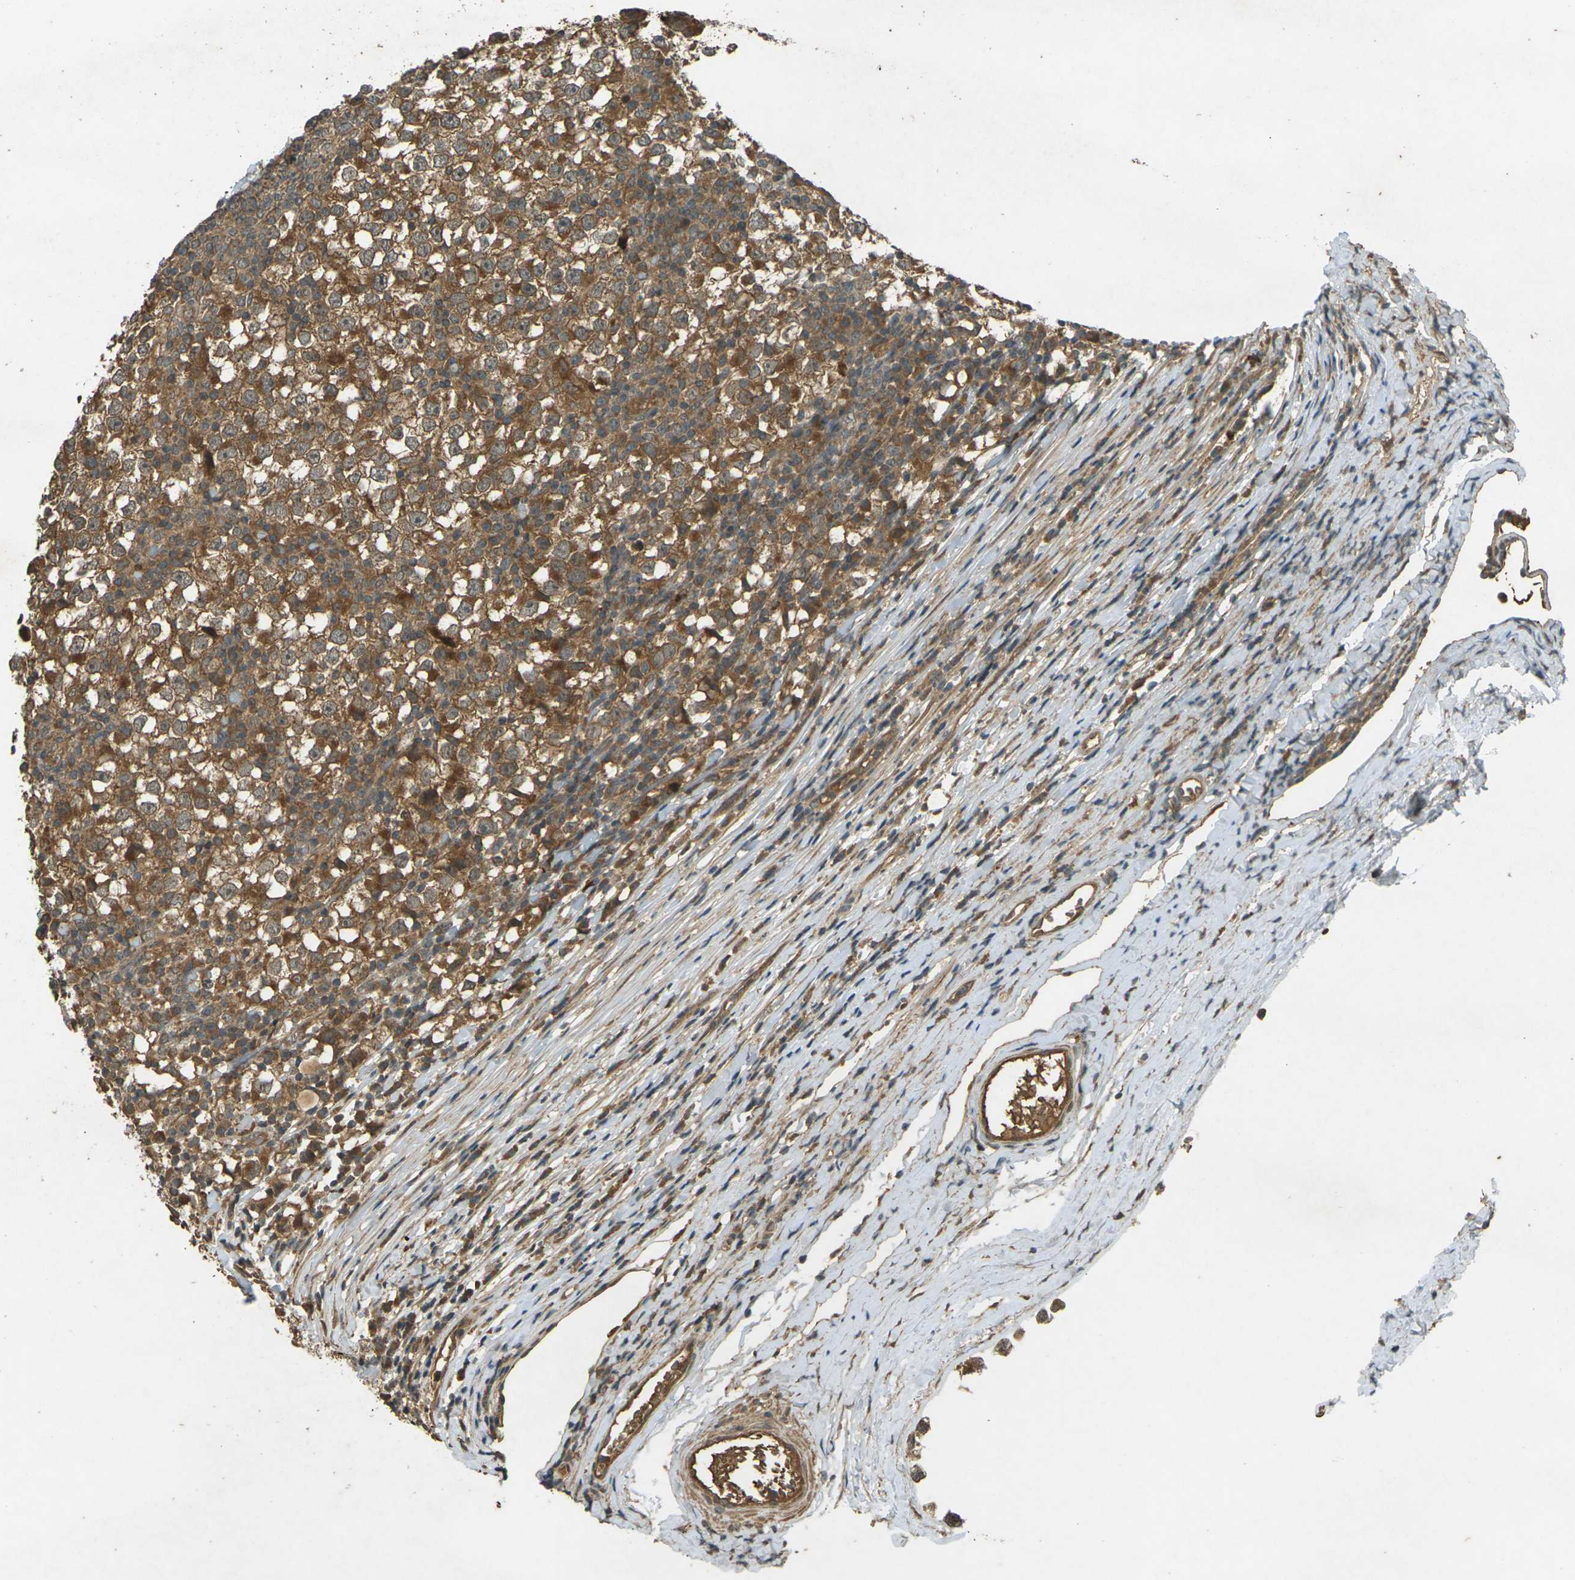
{"staining": {"intensity": "strong", "quantity": ">75%", "location": "cytoplasmic/membranous"}, "tissue": "testis cancer", "cell_type": "Tumor cells", "image_type": "cancer", "snomed": [{"axis": "morphology", "description": "Seminoma, NOS"}, {"axis": "topography", "description": "Testis"}], "caption": "Seminoma (testis) stained for a protein (brown) demonstrates strong cytoplasmic/membranous positive positivity in about >75% of tumor cells.", "gene": "TAP1", "patient": {"sex": "male", "age": 65}}